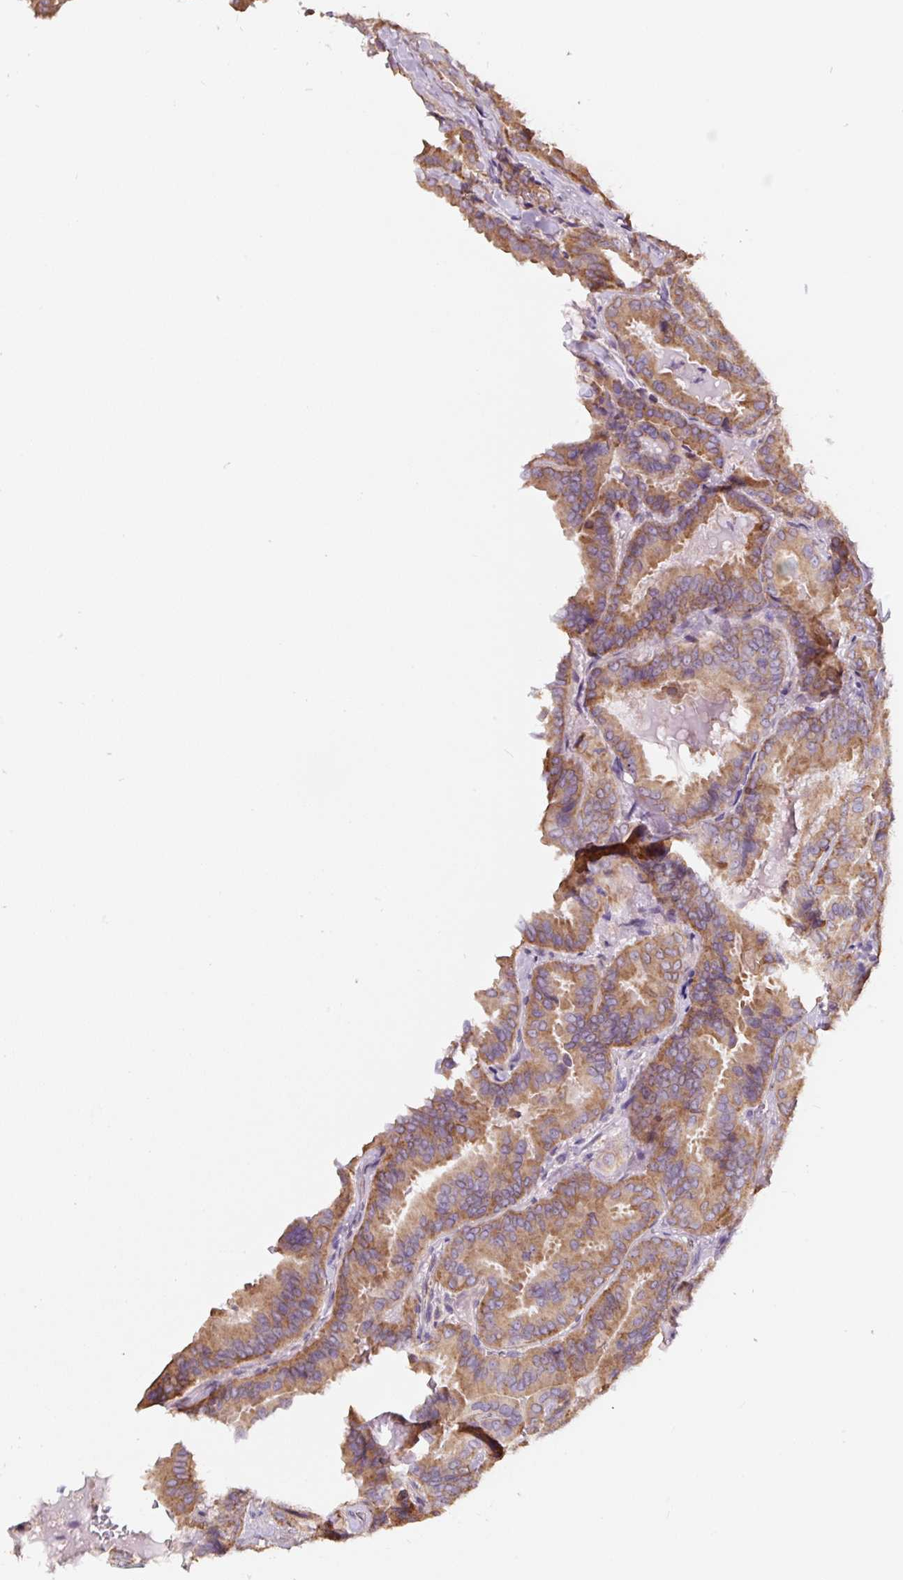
{"staining": {"intensity": "moderate", "quantity": "25%-75%", "location": "cytoplasmic/membranous"}, "tissue": "thyroid cancer", "cell_type": "Tumor cells", "image_type": "cancer", "snomed": [{"axis": "morphology", "description": "Papillary adenocarcinoma, NOS"}, {"axis": "topography", "description": "Thyroid gland"}], "caption": "Immunohistochemical staining of human thyroid cancer (papillary adenocarcinoma) exhibits moderate cytoplasmic/membranous protein expression in approximately 25%-75% of tumor cells. The staining was performed using DAB (3,3'-diaminobenzidine), with brown indicating positive protein expression. Nuclei are stained blue with hematoxylin.", "gene": "ASRGL1", "patient": {"sex": "male", "age": 61}}